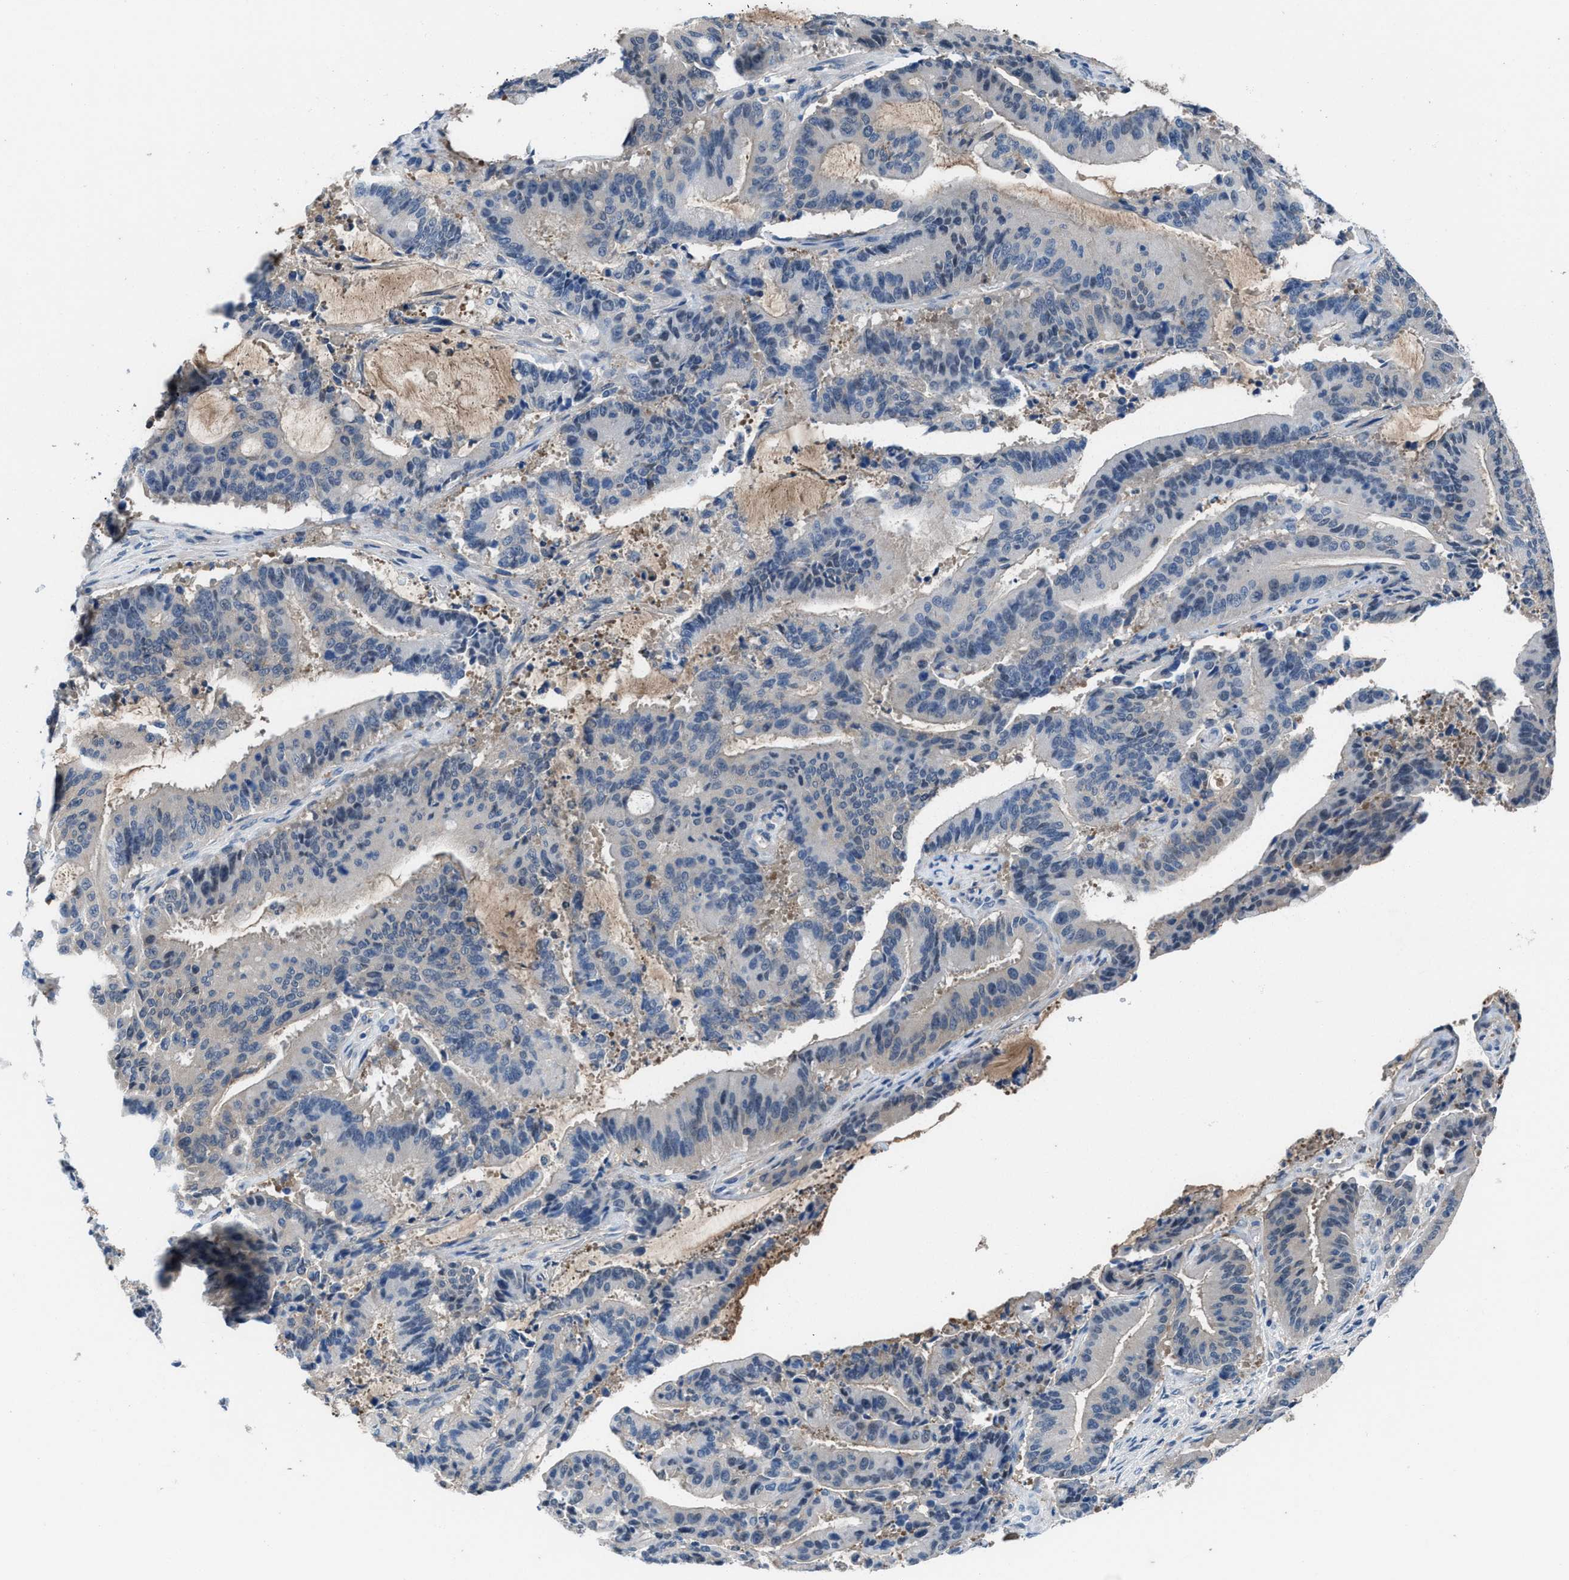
{"staining": {"intensity": "negative", "quantity": "none", "location": "none"}, "tissue": "liver cancer", "cell_type": "Tumor cells", "image_type": "cancer", "snomed": [{"axis": "morphology", "description": "Normal tissue, NOS"}, {"axis": "morphology", "description": "Cholangiocarcinoma"}, {"axis": "topography", "description": "Liver"}, {"axis": "topography", "description": "Peripheral nerve tissue"}], "caption": "The photomicrograph displays no significant positivity in tumor cells of liver cancer (cholangiocarcinoma).", "gene": "NUDT5", "patient": {"sex": "female", "age": 73}}